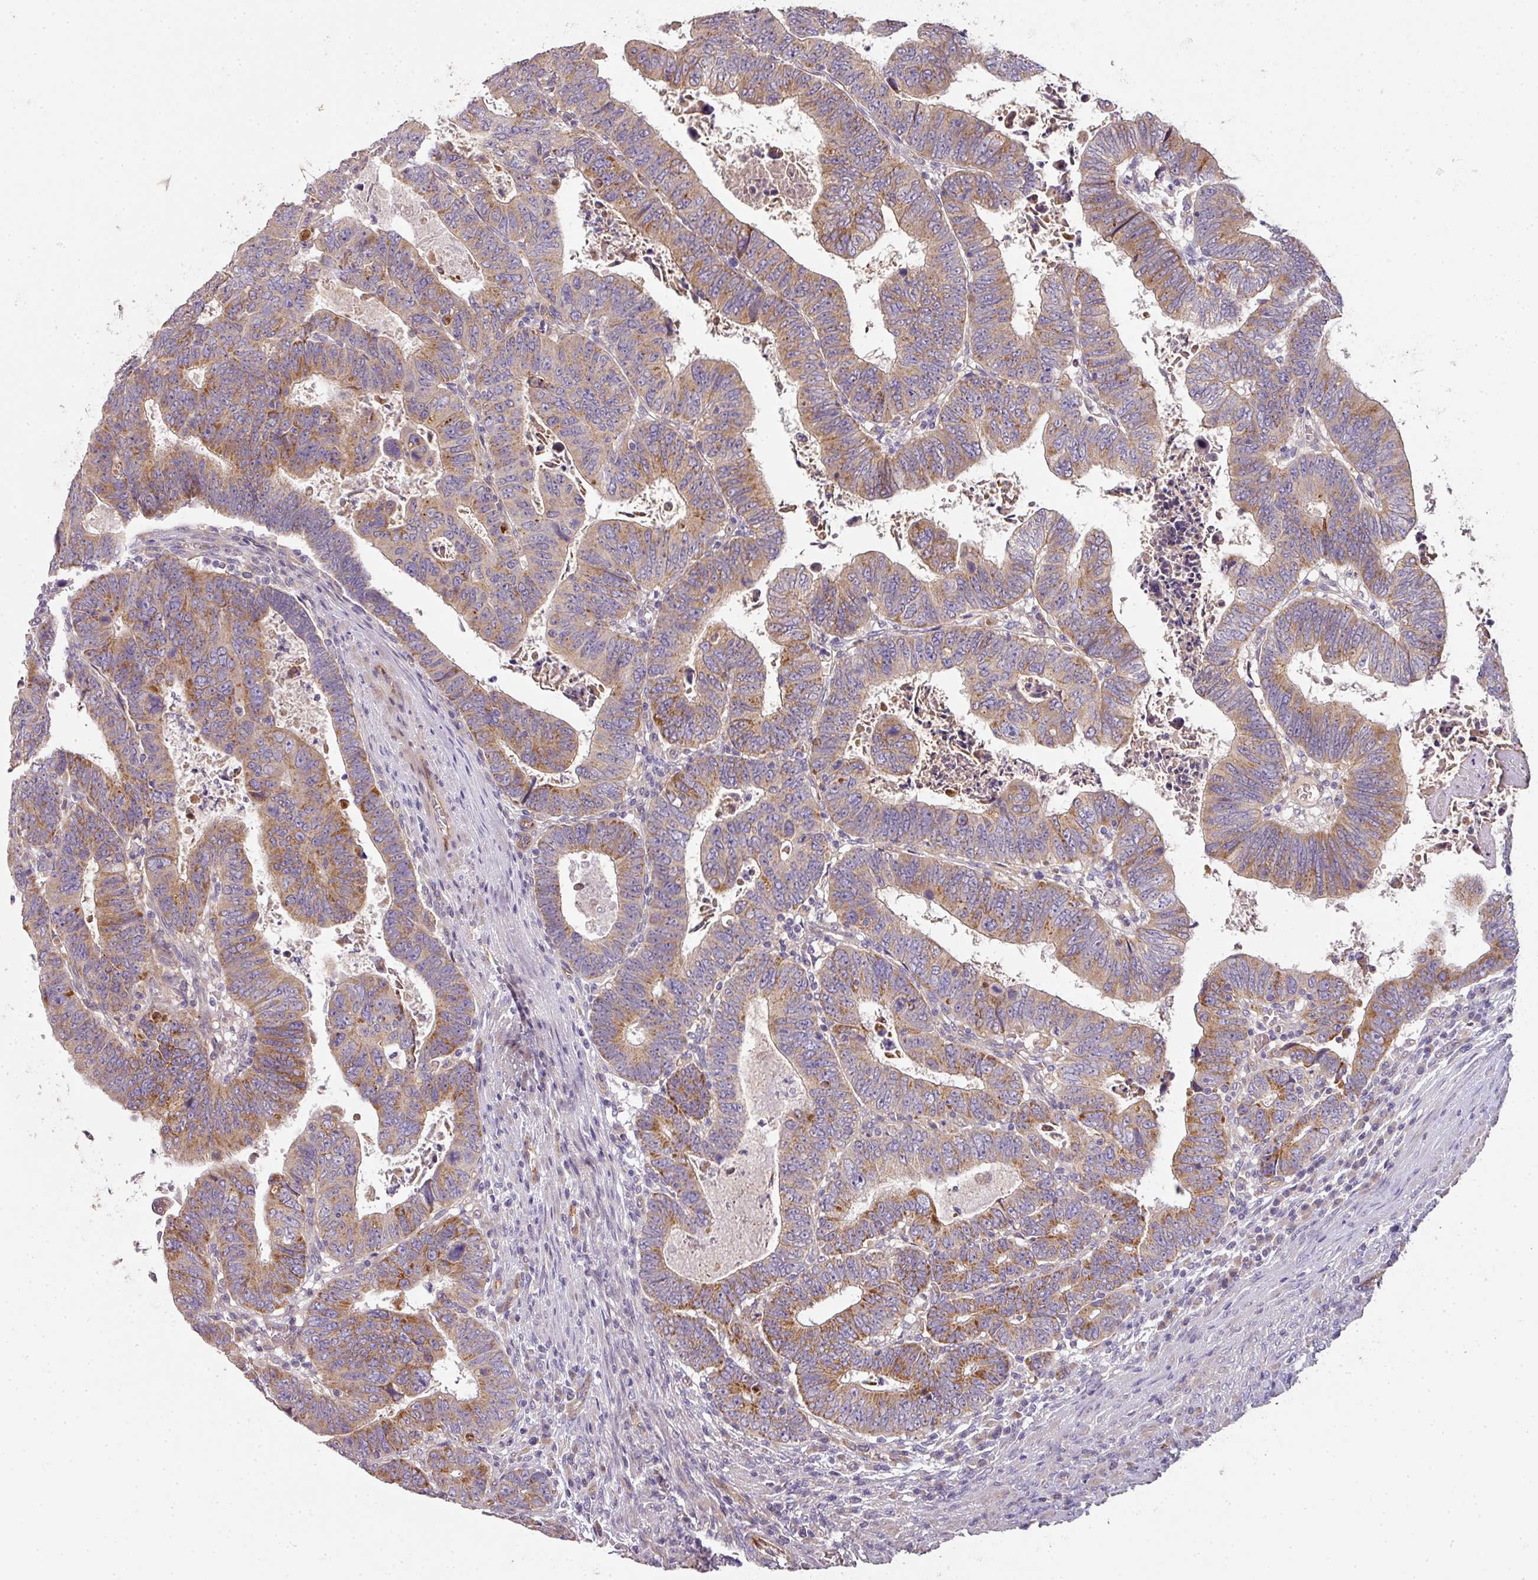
{"staining": {"intensity": "moderate", "quantity": ">75%", "location": "cytoplasmic/membranous"}, "tissue": "colorectal cancer", "cell_type": "Tumor cells", "image_type": "cancer", "snomed": [{"axis": "morphology", "description": "Normal tissue, NOS"}, {"axis": "morphology", "description": "Adenocarcinoma, NOS"}, {"axis": "topography", "description": "Rectum"}], "caption": "Immunohistochemical staining of human colorectal adenocarcinoma reveals medium levels of moderate cytoplasmic/membranous positivity in about >75% of tumor cells.", "gene": "PCDH1", "patient": {"sex": "female", "age": 65}}